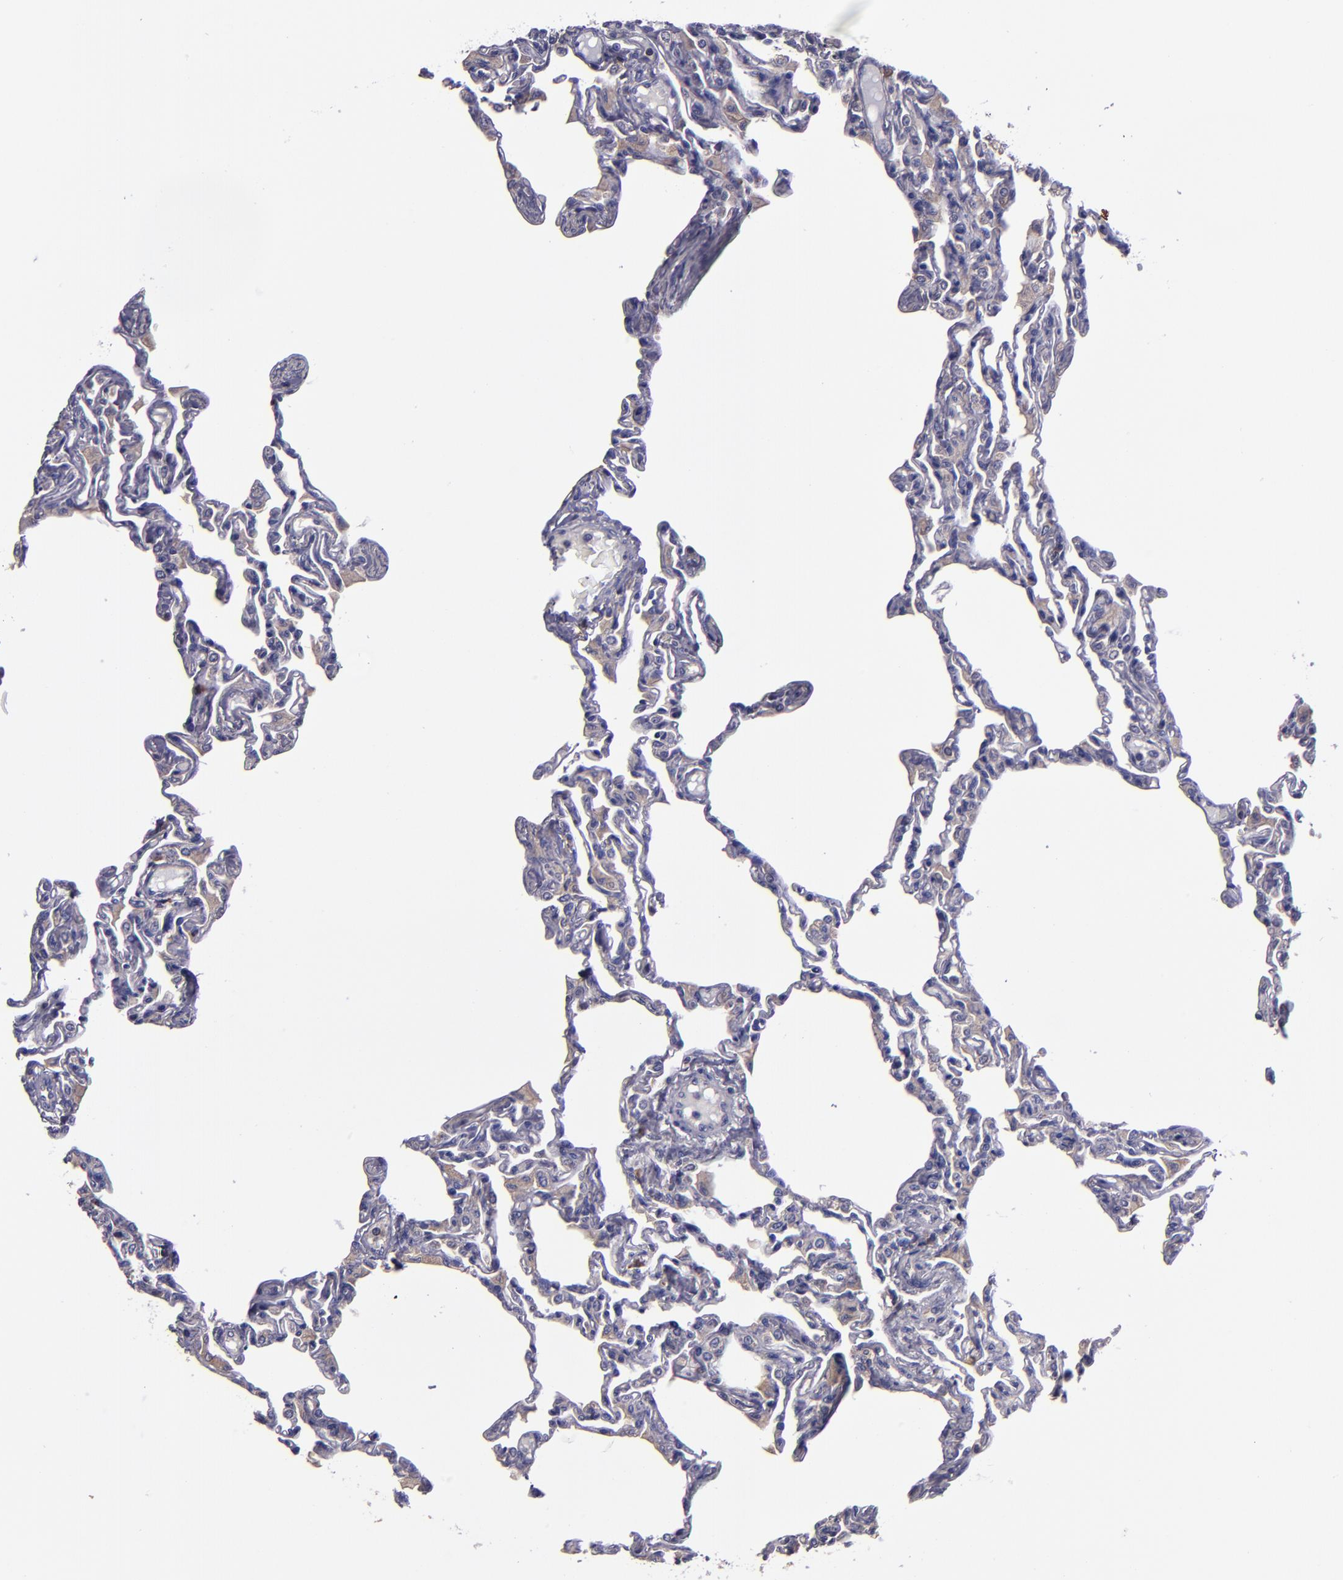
{"staining": {"intensity": "negative", "quantity": "none", "location": "none"}, "tissue": "lung", "cell_type": "Alveolar cells", "image_type": "normal", "snomed": [{"axis": "morphology", "description": "Normal tissue, NOS"}, {"axis": "topography", "description": "Lung"}], "caption": "DAB immunohistochemical staining of benign human lung reveals no significant staining in alveolar cells.", "gene": "CARS1", "patient": {"sex": "female", "age": 49}}